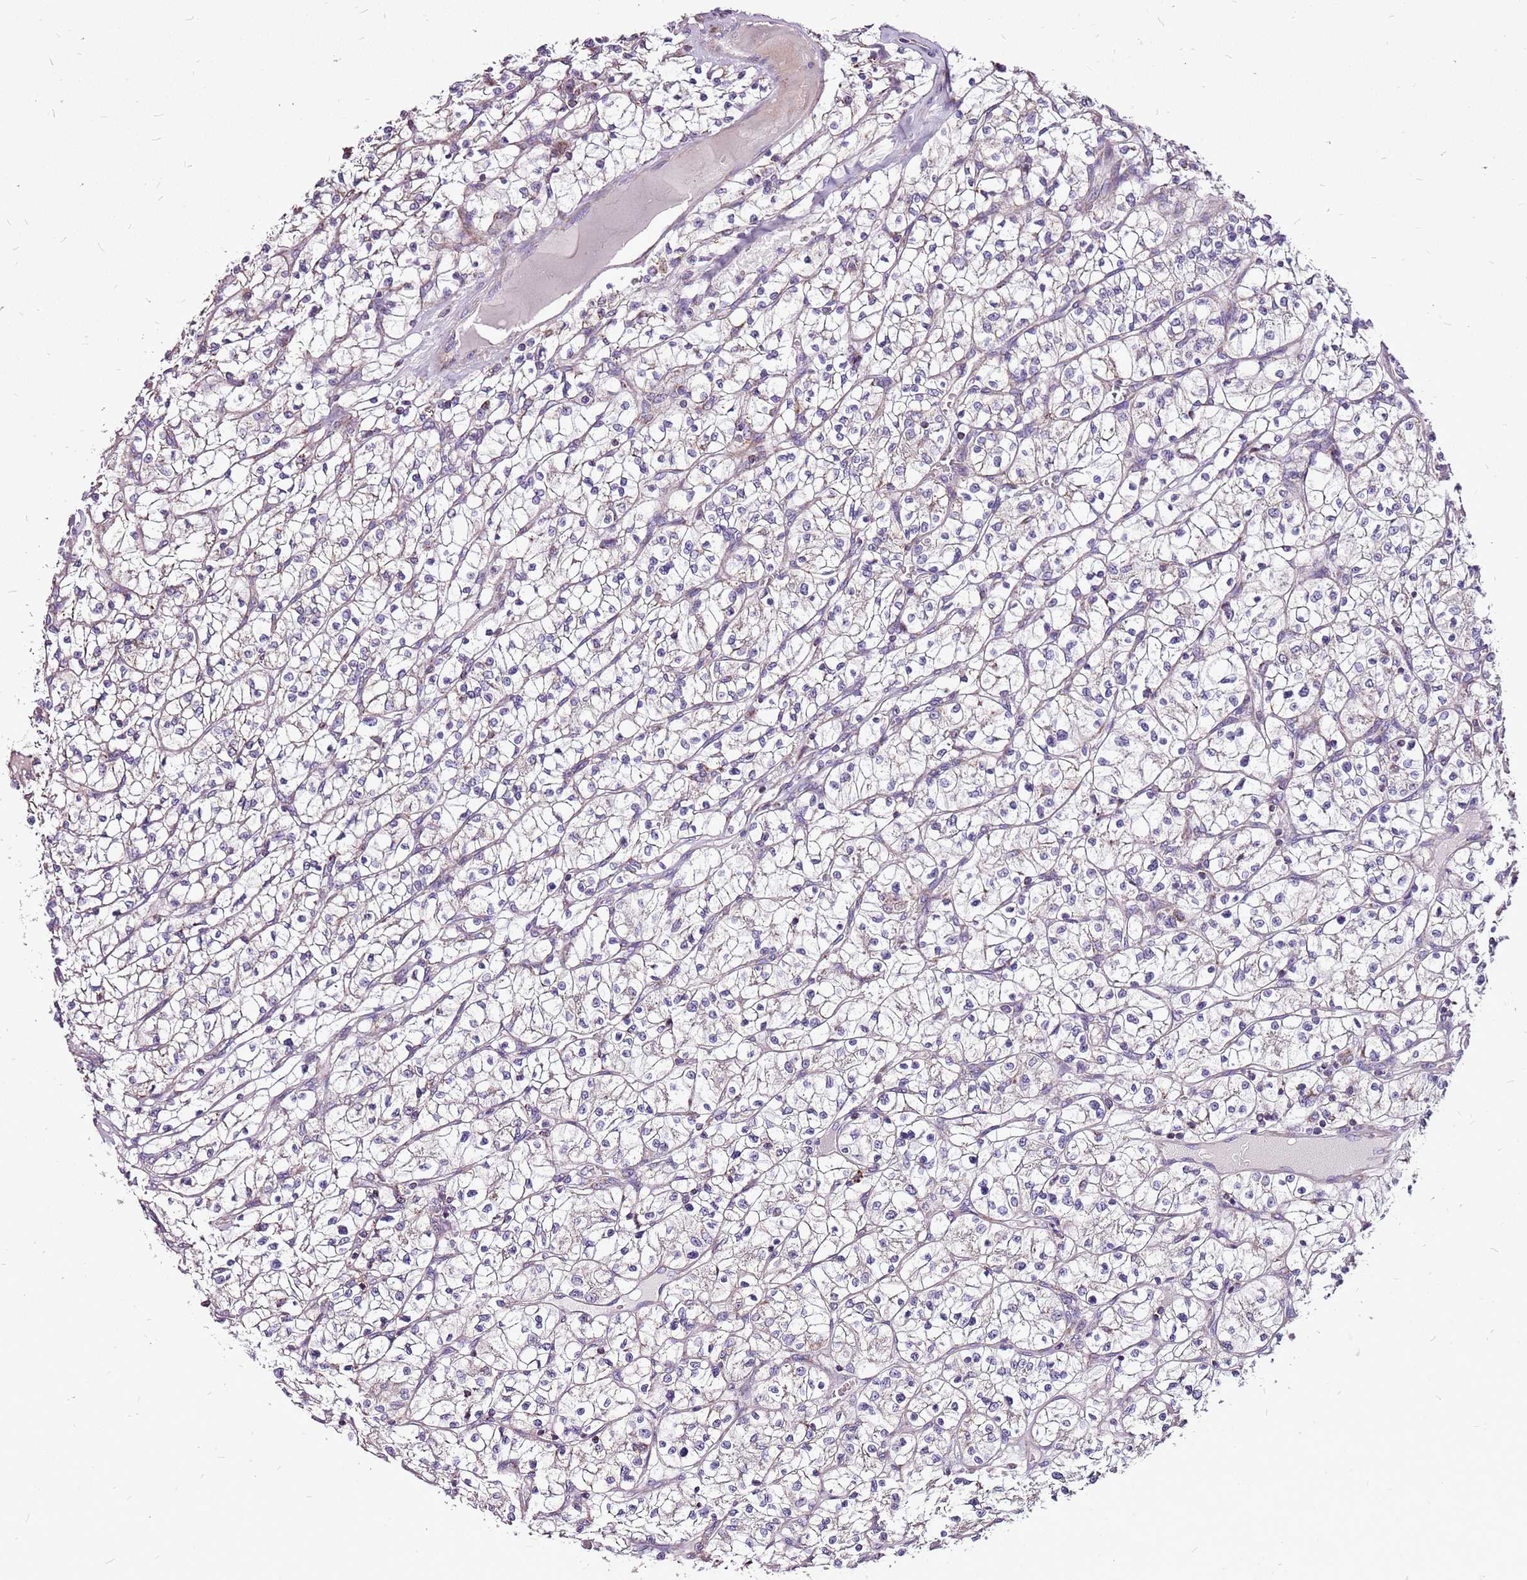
{"staining": {"intensity": "negative", "quantity": "none", "location": "none"}, "tissue": "renal cancer", "cell_type": "Tumor cells", "image_type": "cancer", "snomed": [{"axis": "morphology", "description": "Adenocarcinoma, NOS"}, {"axis": "topography", "description": "Kidney"}], "caption": "A photomicrograph of renal adenocarcinoma stained for a protein shows no brown staining in tumor cells.", "gene": "GCDH", "patient": {"sex": "female", "age": 64}}